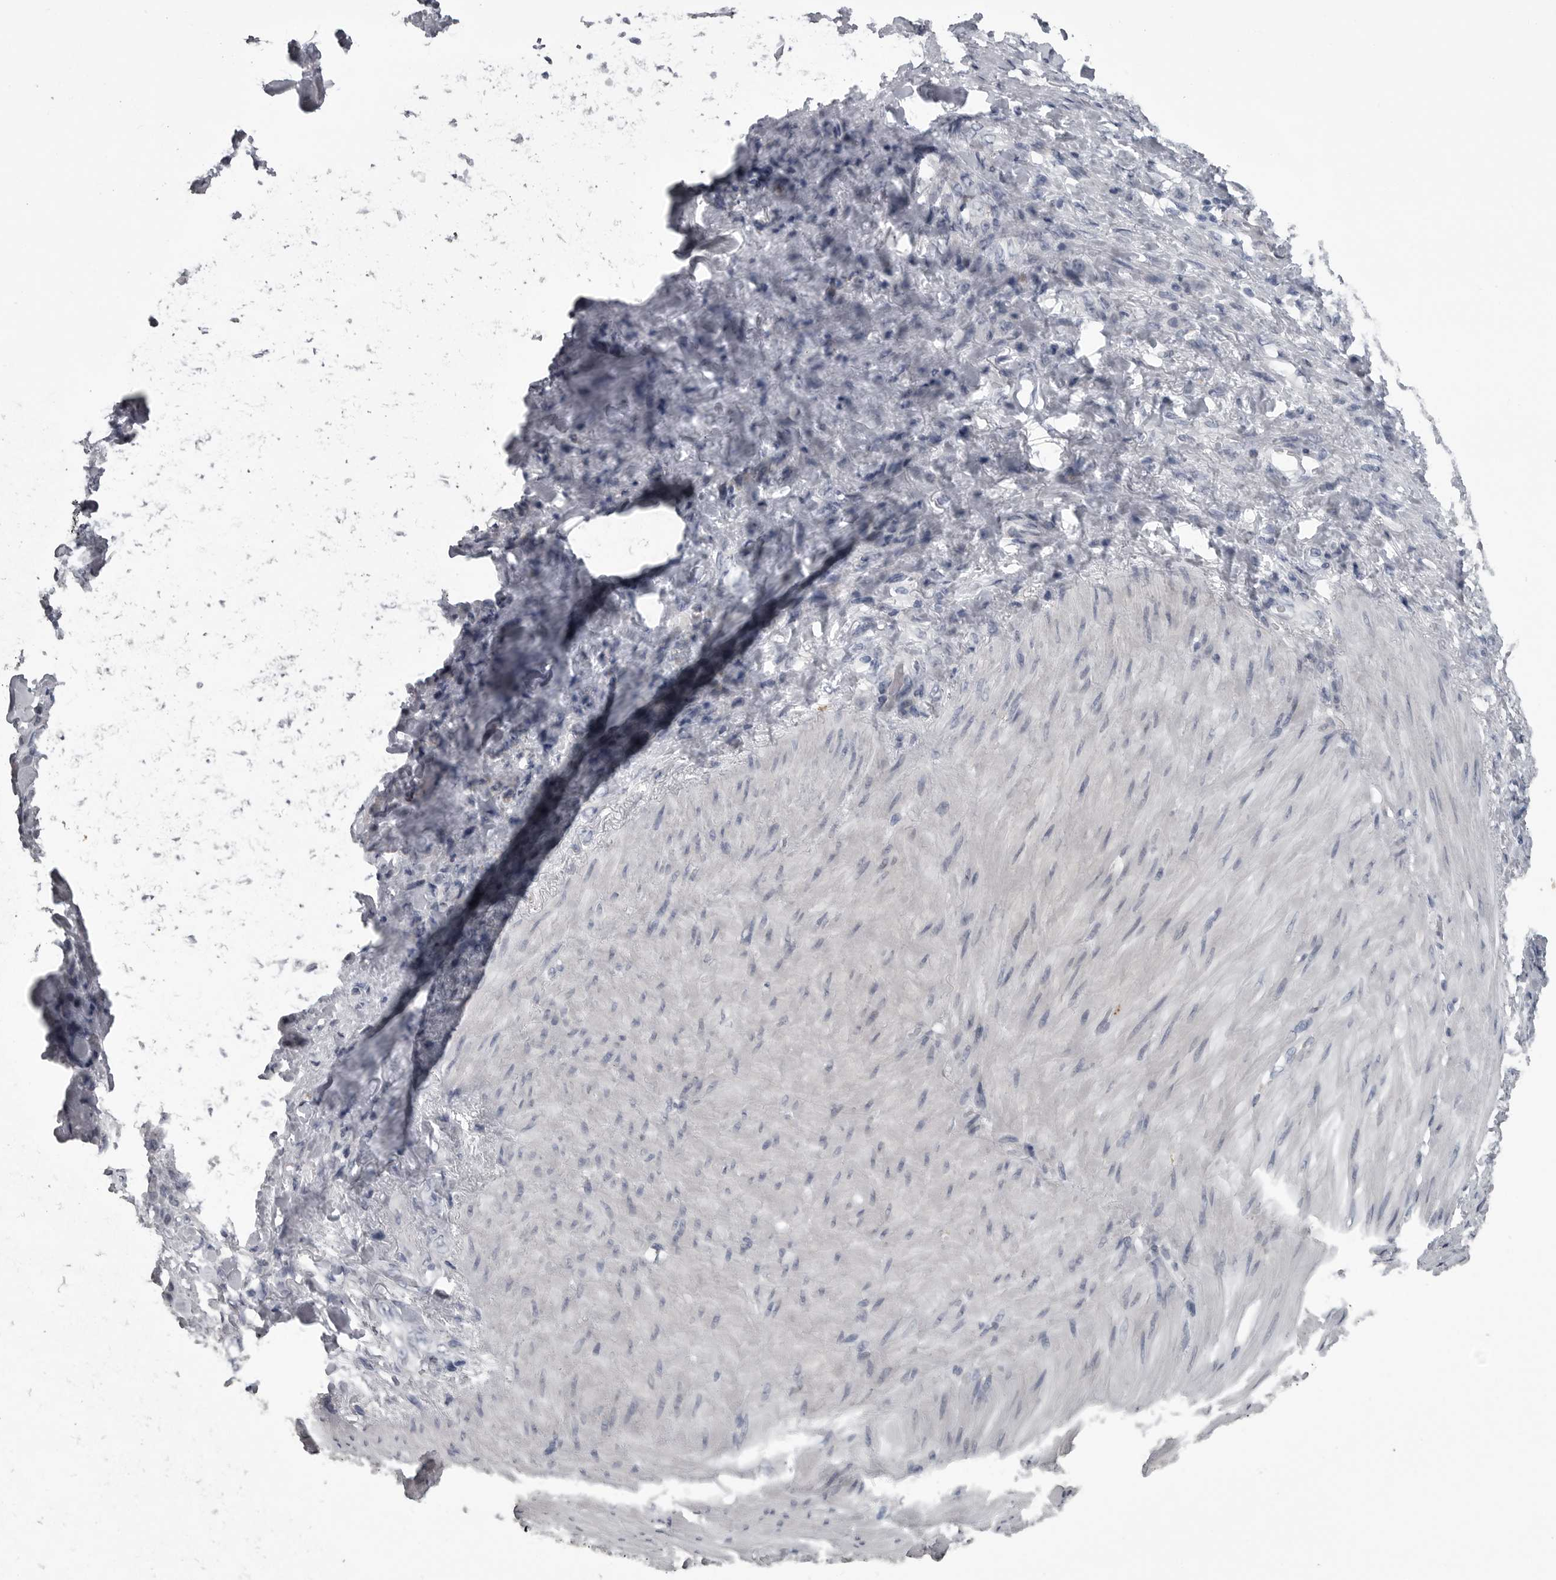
{"staining": {"intensity": "negative", "quantity": "none", "location": "none"}, "tissue": "stomach cancer", "cell_type": "Tumor cells", "image_type": "cancer", "snomed": [{"axis": "morphology", "description": "Normal tissue, NOS"}, {"axis": "morphology", "description": "Adenocarcinoma, NOS"}, {"axis": "topography", "description": "Stomach"}], "caption": "Histopathology image shows no protein expression in tumor cells of adenocarcinoma (stomach) tissue.", "gene": "LYSMD1", "patient": {"sex": "male", "age": 82}}